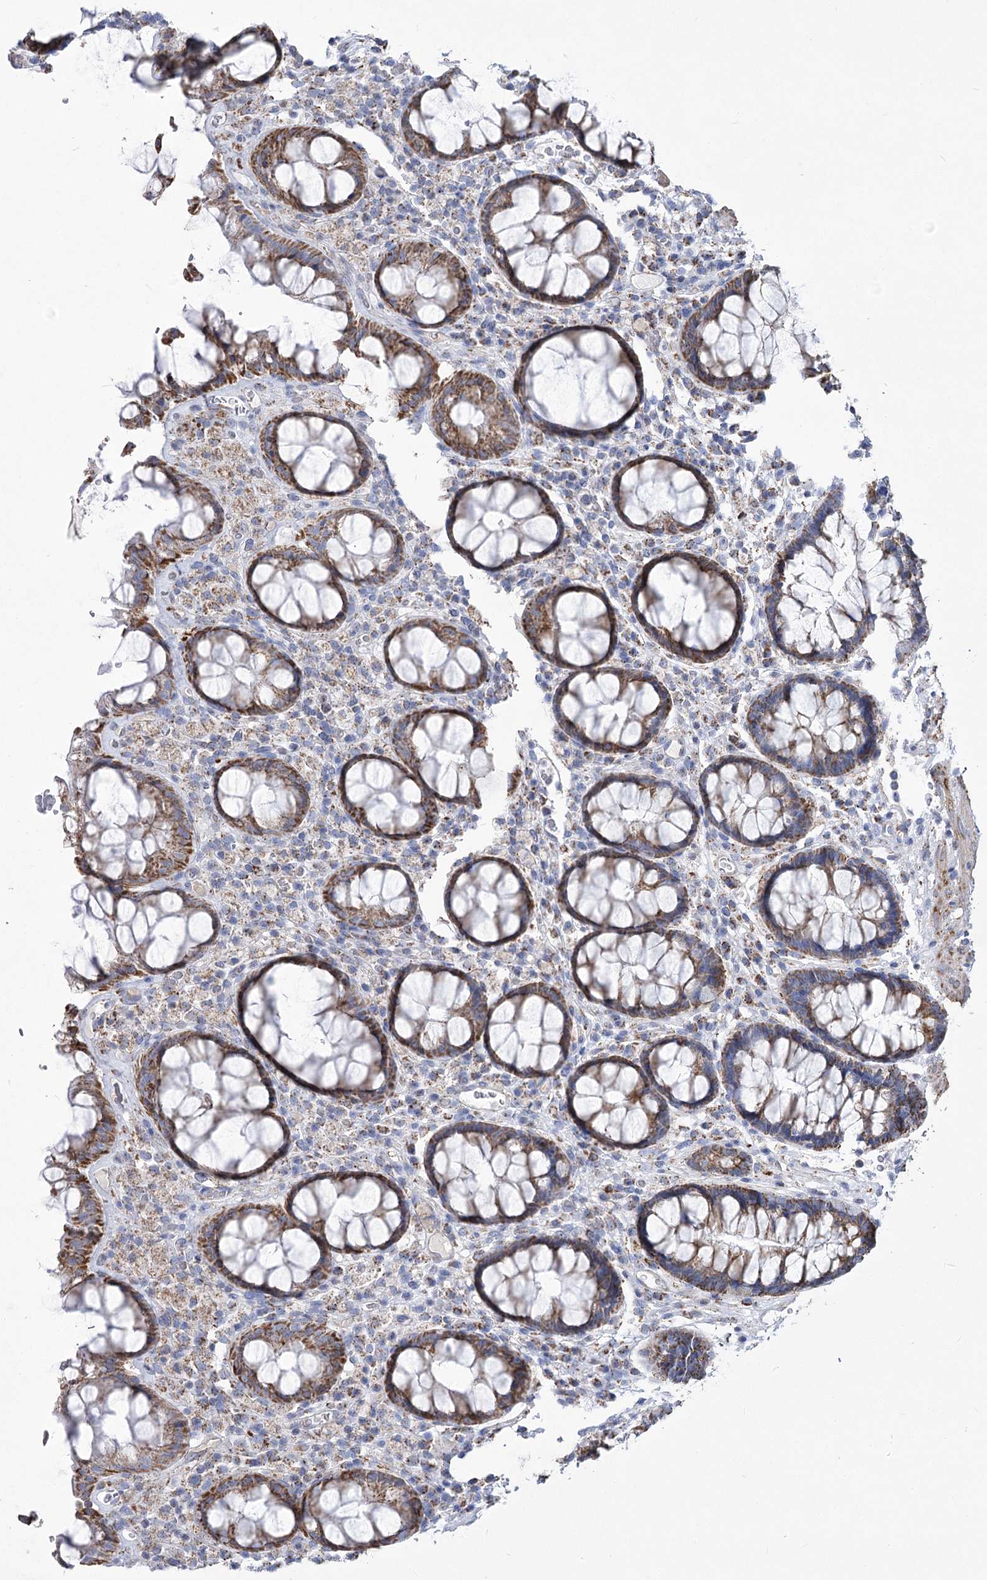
{"staining": {"intensity": "moderate", "quantity": ">75%", "location": "cytoplasmic/membranous"}, "tissue": "rectum", "cell_type": "Glandular cells", "image_type": "normal", "snomed": [{"axis": "morphology", "description": "Normal tissue, NOS"}, {"axis": "topography", "description": "Rectum"}], "caption": "Immunohistochemistry (IHC) staining of benign rectum, which demonstrates medium levels of moderate cytoplasmic/membranous staining in about >75% of glandular cells indicating moderate cytoplasmic/membranous protein staining. The staining was performed using DAB (brown) for protein detection and nuclei were counterstained in hematoxylin (blue).", "gene": "PDHB", "patient": {"sex": "male", "age": 64}}